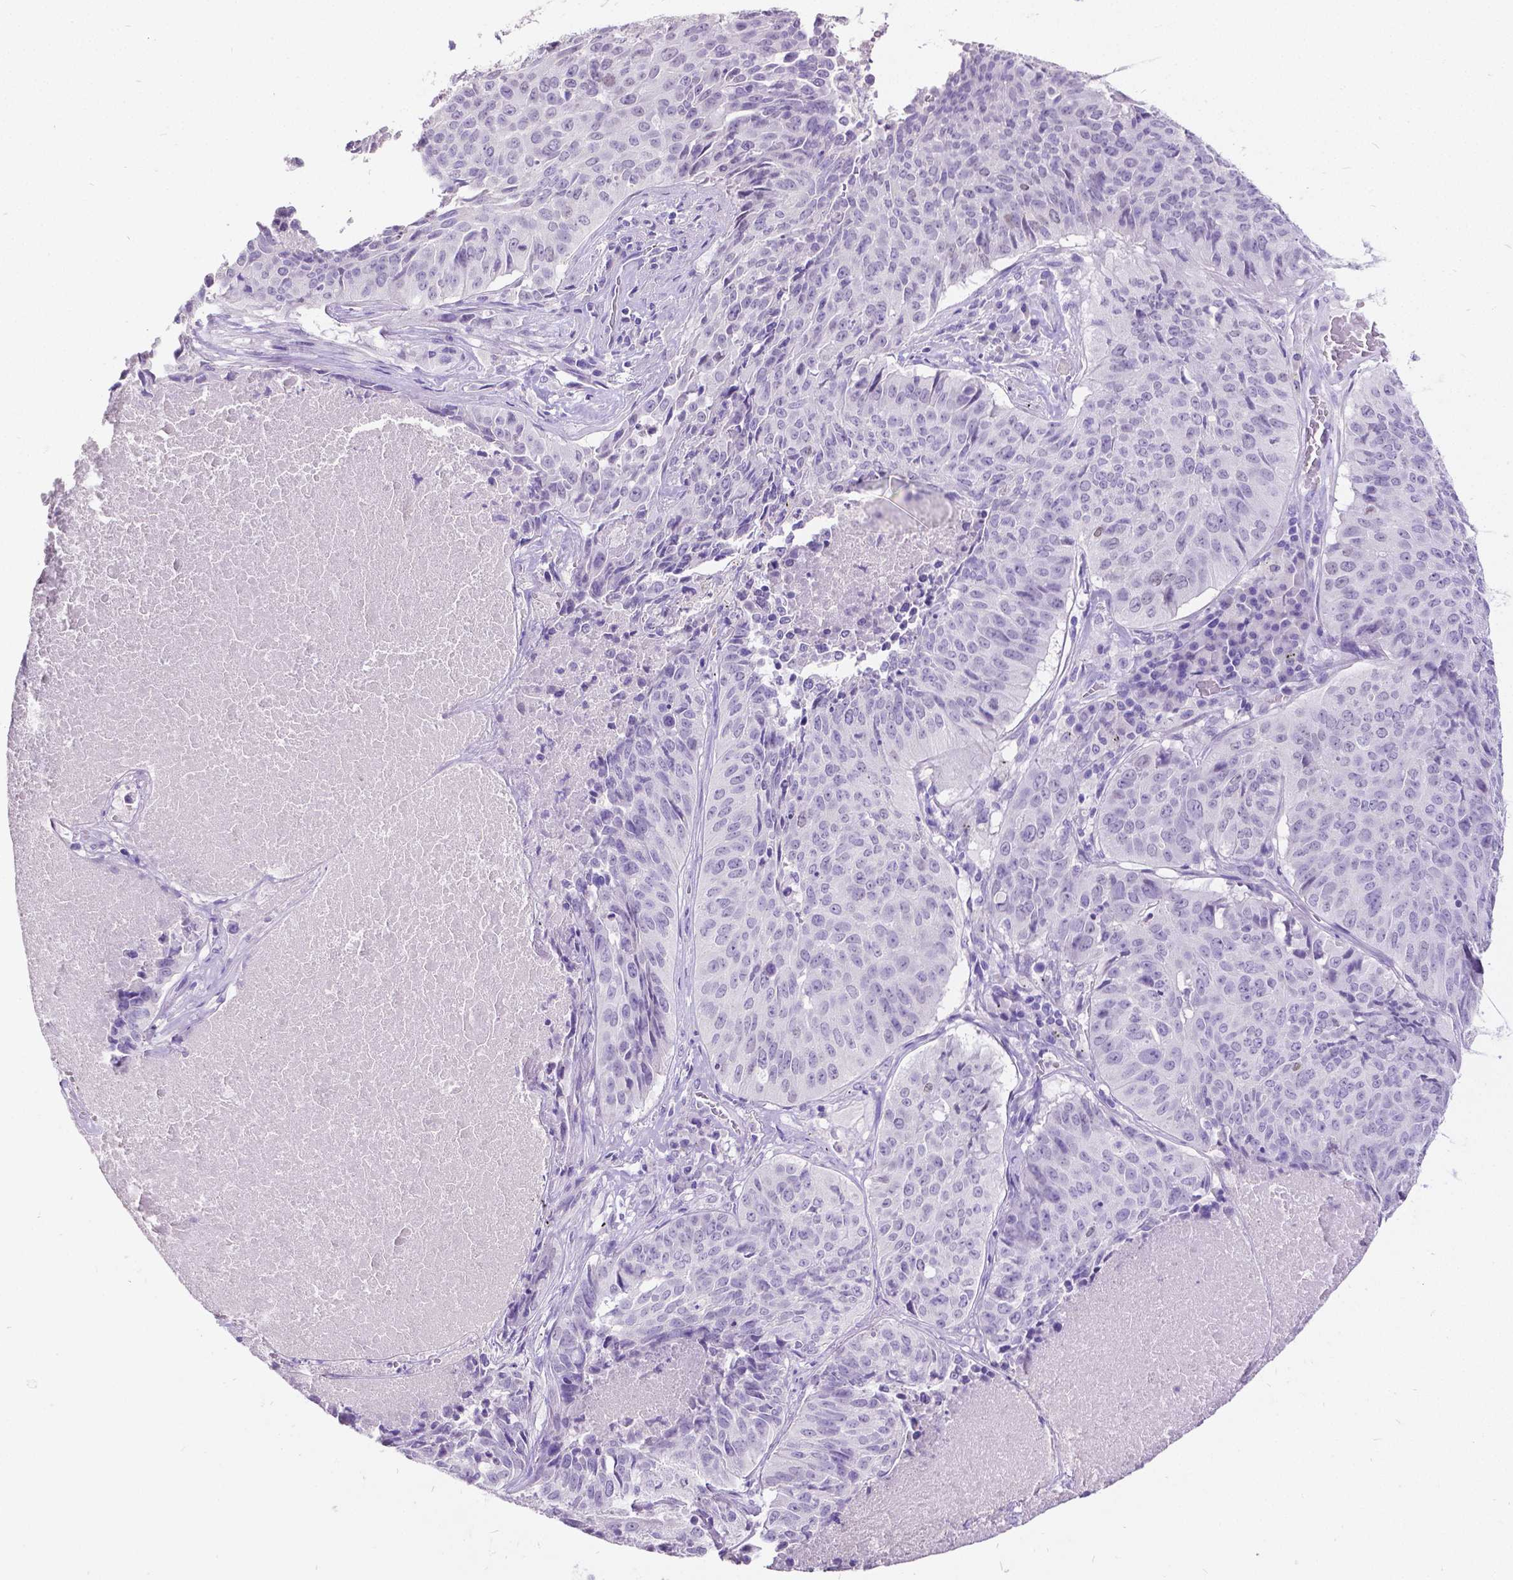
{"staining": {"intensity": "negative", "quantity": "none", "location": "none"}, "tissue": "lung cancer", "cell_type": "Tumor cells", "image_type": "cancer", "snomed": [{"axis": "morphology", "description": "Normal tissue, NOS"}, {"axis": "morphology", "description": "Squamous cell carcinoma, NOS"}, {"axis": "topography", "description": "Bronchus"}, {"axis": "topography", "description": "Lung"}], "caption": "An immunohistochemistry (IHC) image of lung squamous cell carcinoma is shown. There is no staining in tumor cells of lung squamous cell carcinoma. Brightfield microscopy of IHC stained with DAB (brown) and hematoxylin (blue), captured at high magnification.", "gene": "SATB2", "patient": {"sex": "male", "age": 64}}